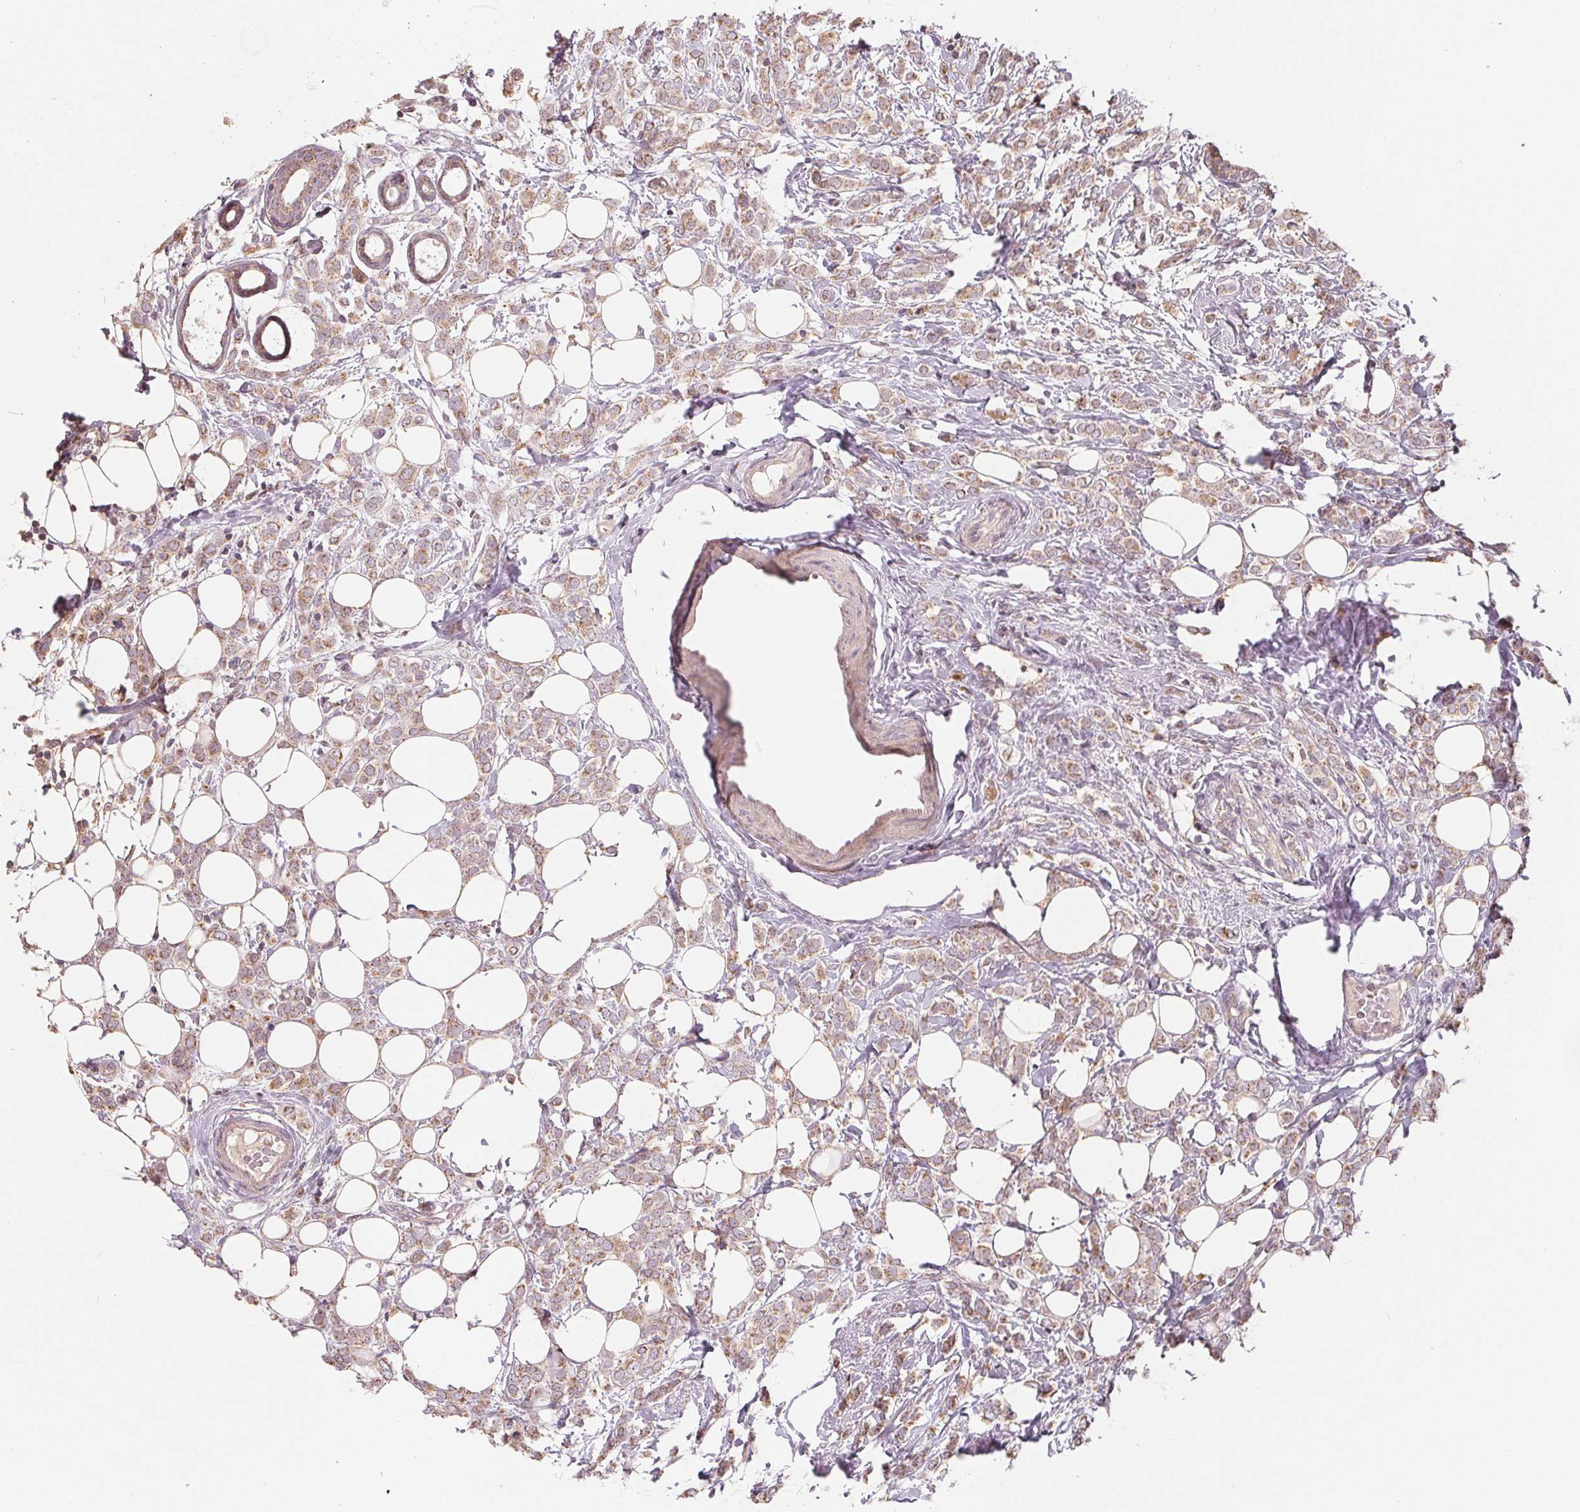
{"staining": {"intensity": "weak", "quantity": ">75%", "location": "cytoplasmic/membranous"}, "tissue": "breast cancer", "cell_type": "Tumor cells", "image_type": "cancer", "snomed": [{"axis": "morphology", "description": "Lobular carcinoma"}, {"axis": "topography", "description": "Breast"}], "caption": "Breast cancer (lobular carcinoma) tissue demonstrates weak cytoplasmic/membranous positivity in about >75% of tumor cells", "gene": "AQP8", "patient": {"sex": "female", "age": 49}}